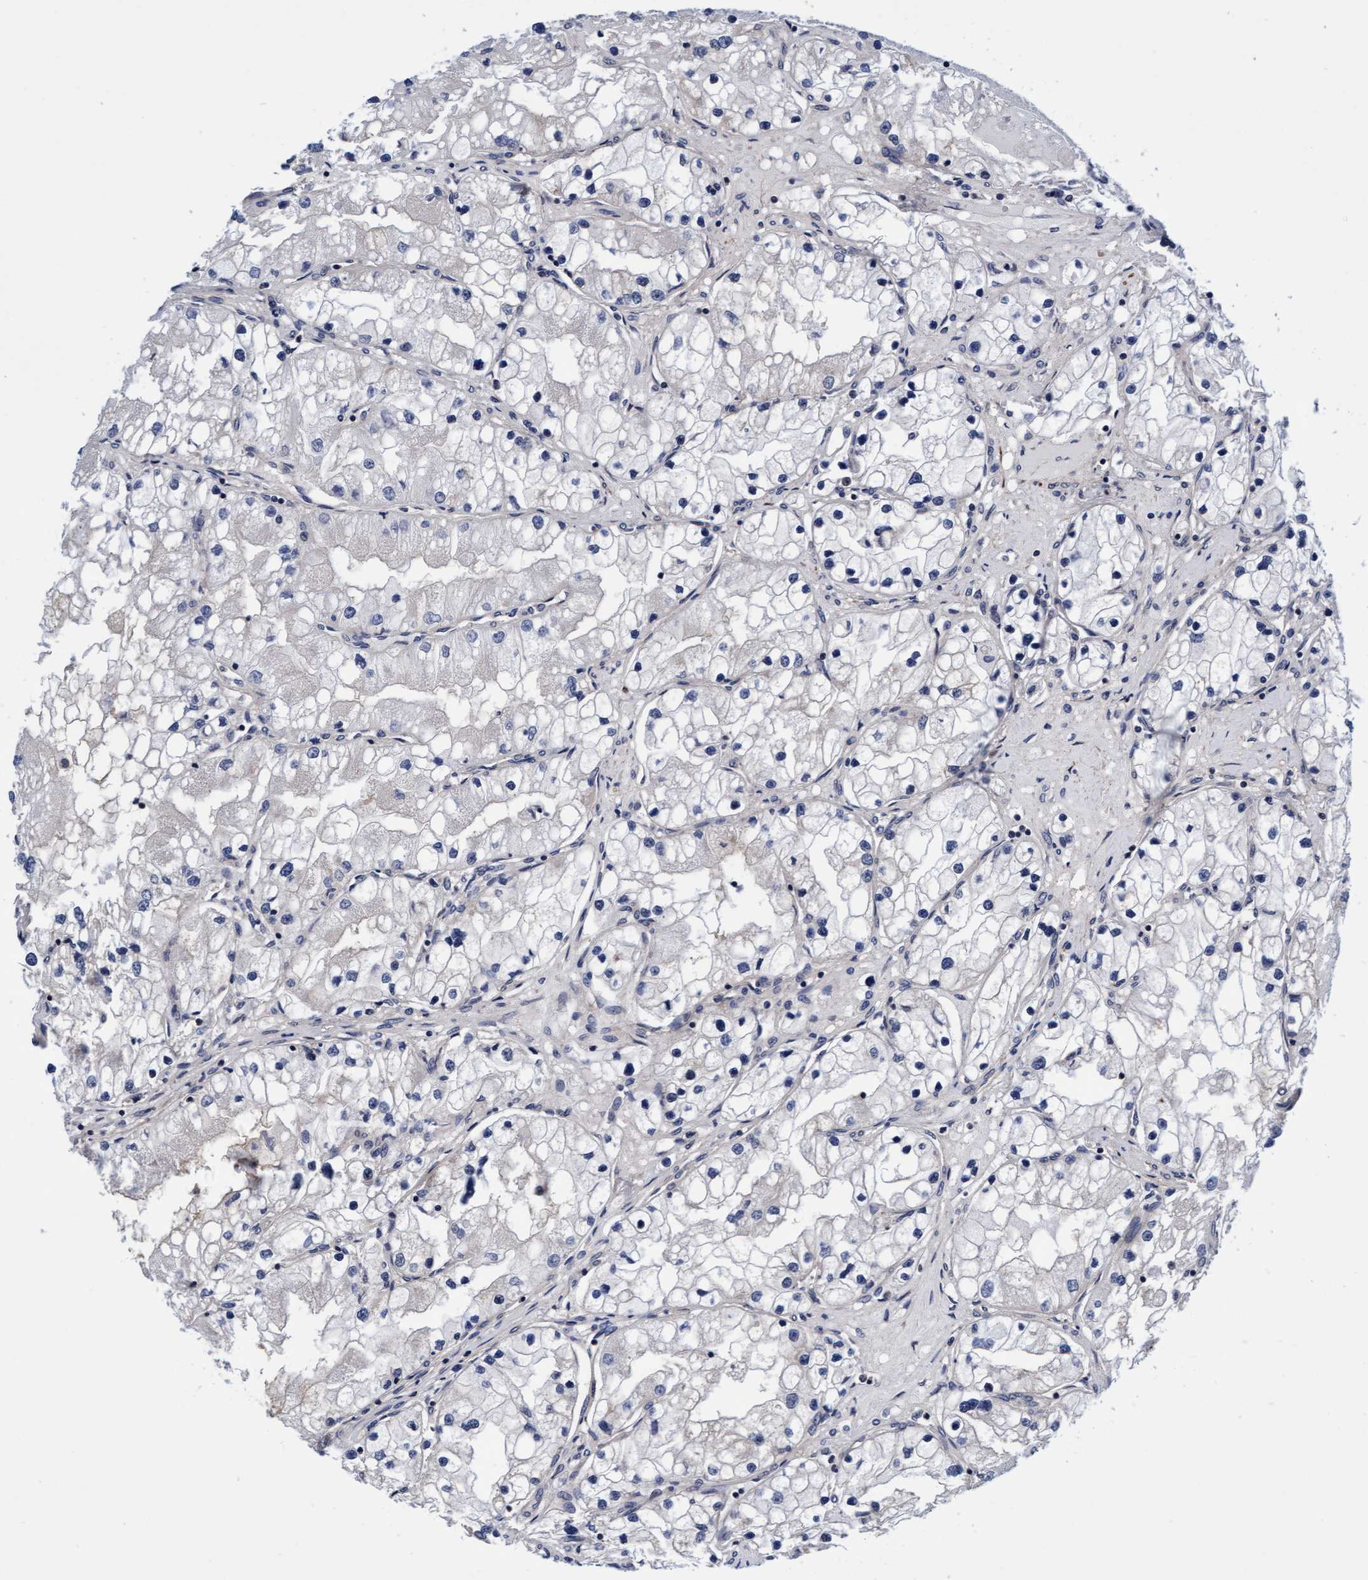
{"staining": {"intensity": "negative", "quantity": "none", "location": "none"}, "tissue": "renal cancer", "cell_type": "Tumor cells", "image_type": "cancer", "snomed": [{"axis": "morphology", "description": "Adenocarcinoma, NOS"}, {"axis": "topography", "description": "Kidney"}], "caption": "High magnification brightfield microscopy of renal cancer stained with DAB (brown) and counterstained with hematoxylin (blue): tumor cells show no significant staining. (Brightfield microscopy of DAB (3,3'-diaminobenzidine) IHC at high magnification).", "gene": "EFCAB13", "patient": {"sex": "male", "age": 68}}